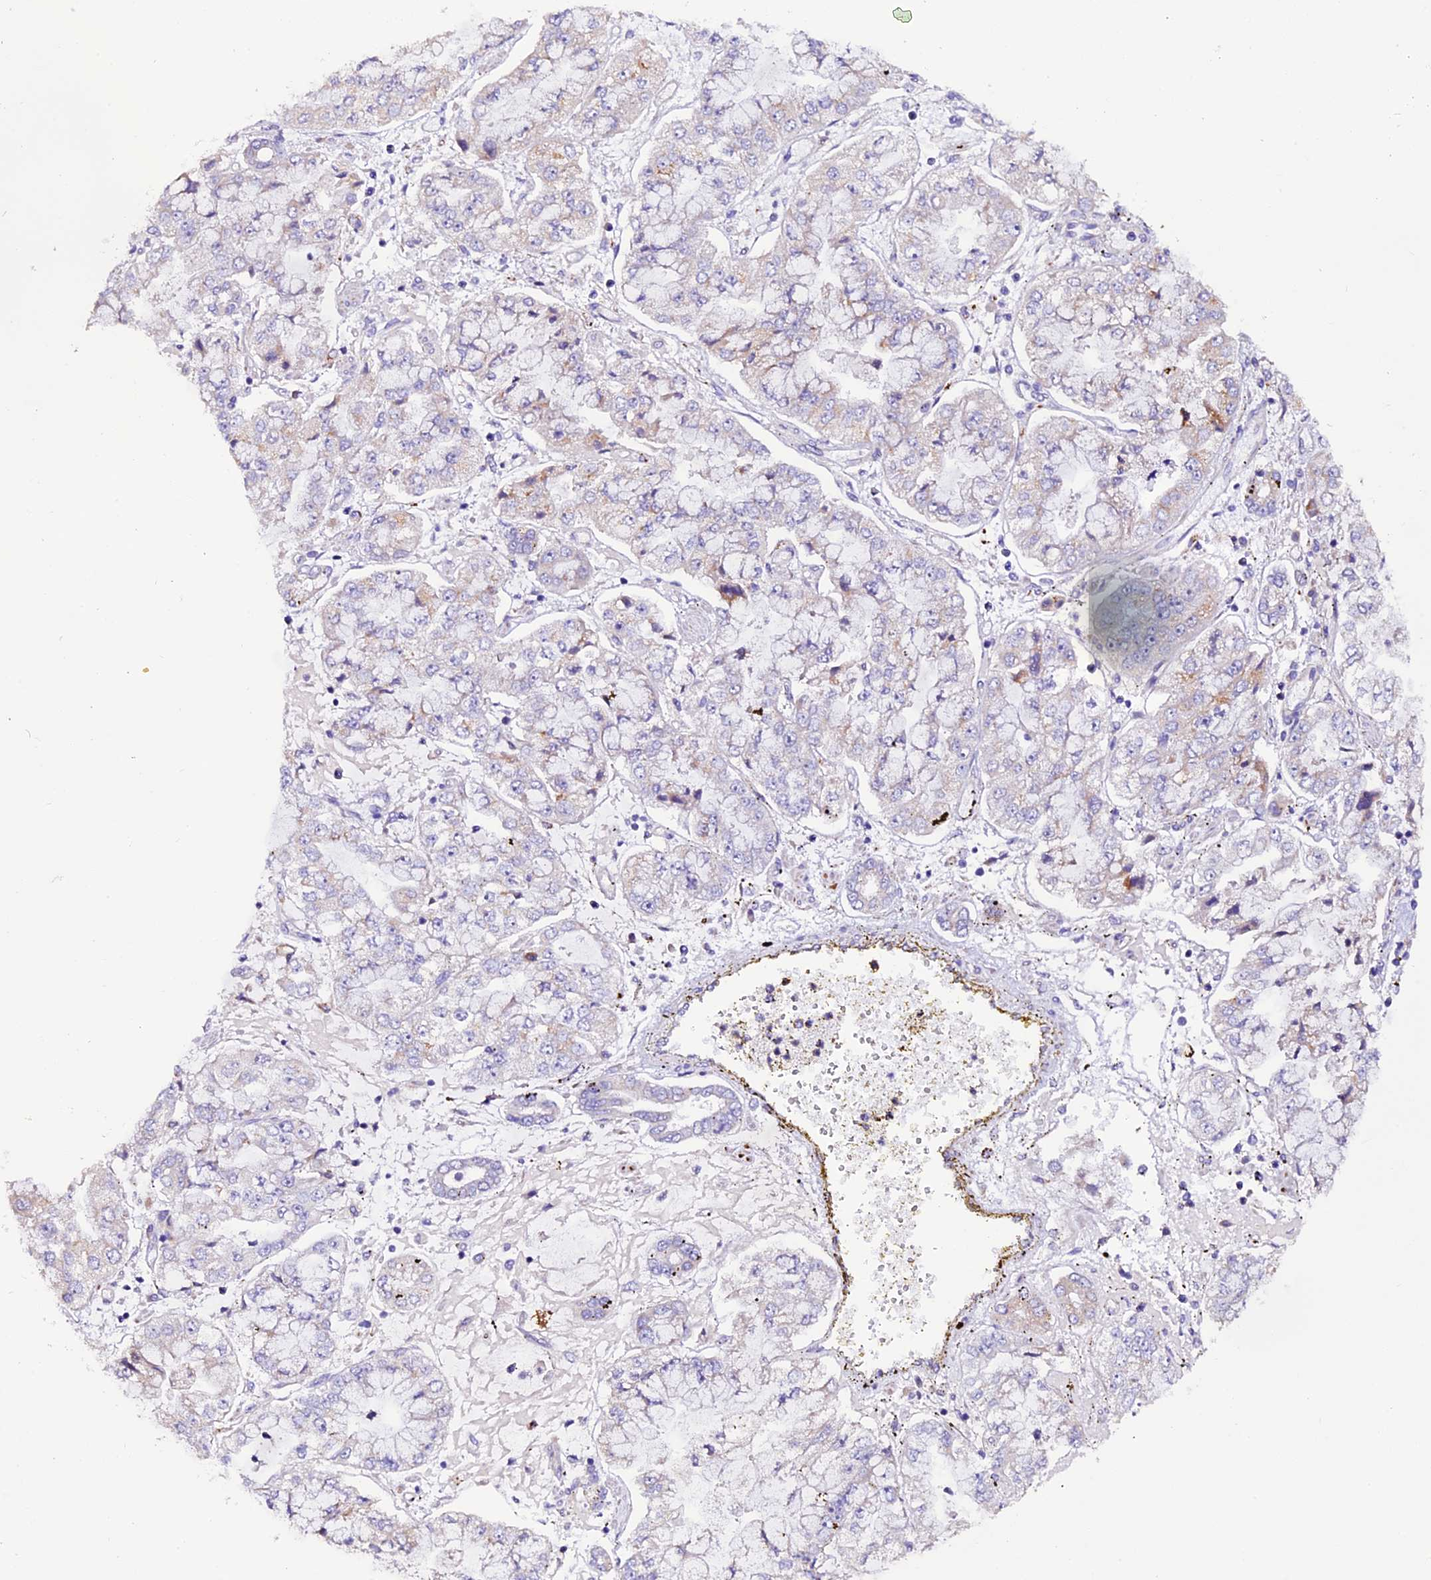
{"staining": {"intensity": "negative", "quantity": "none", "location": "none"}, "tissue": "stomach cancer", "cell_type": "Tumor cells", "image_type": "cancer", "snomed": [{"axis": "morphology", "description": "Adenocarcinoma, NOS"}, {"axis": "topography", "description": "Stomach"}], "caption": "Tumor cells are negative for protein expression in human adenocarcinoma (stomach). (DAB IHC visualized using brightfield microscopy, high magnification).", "gene": "CLN5", "patient": {"sex": "male", "age": 76}}